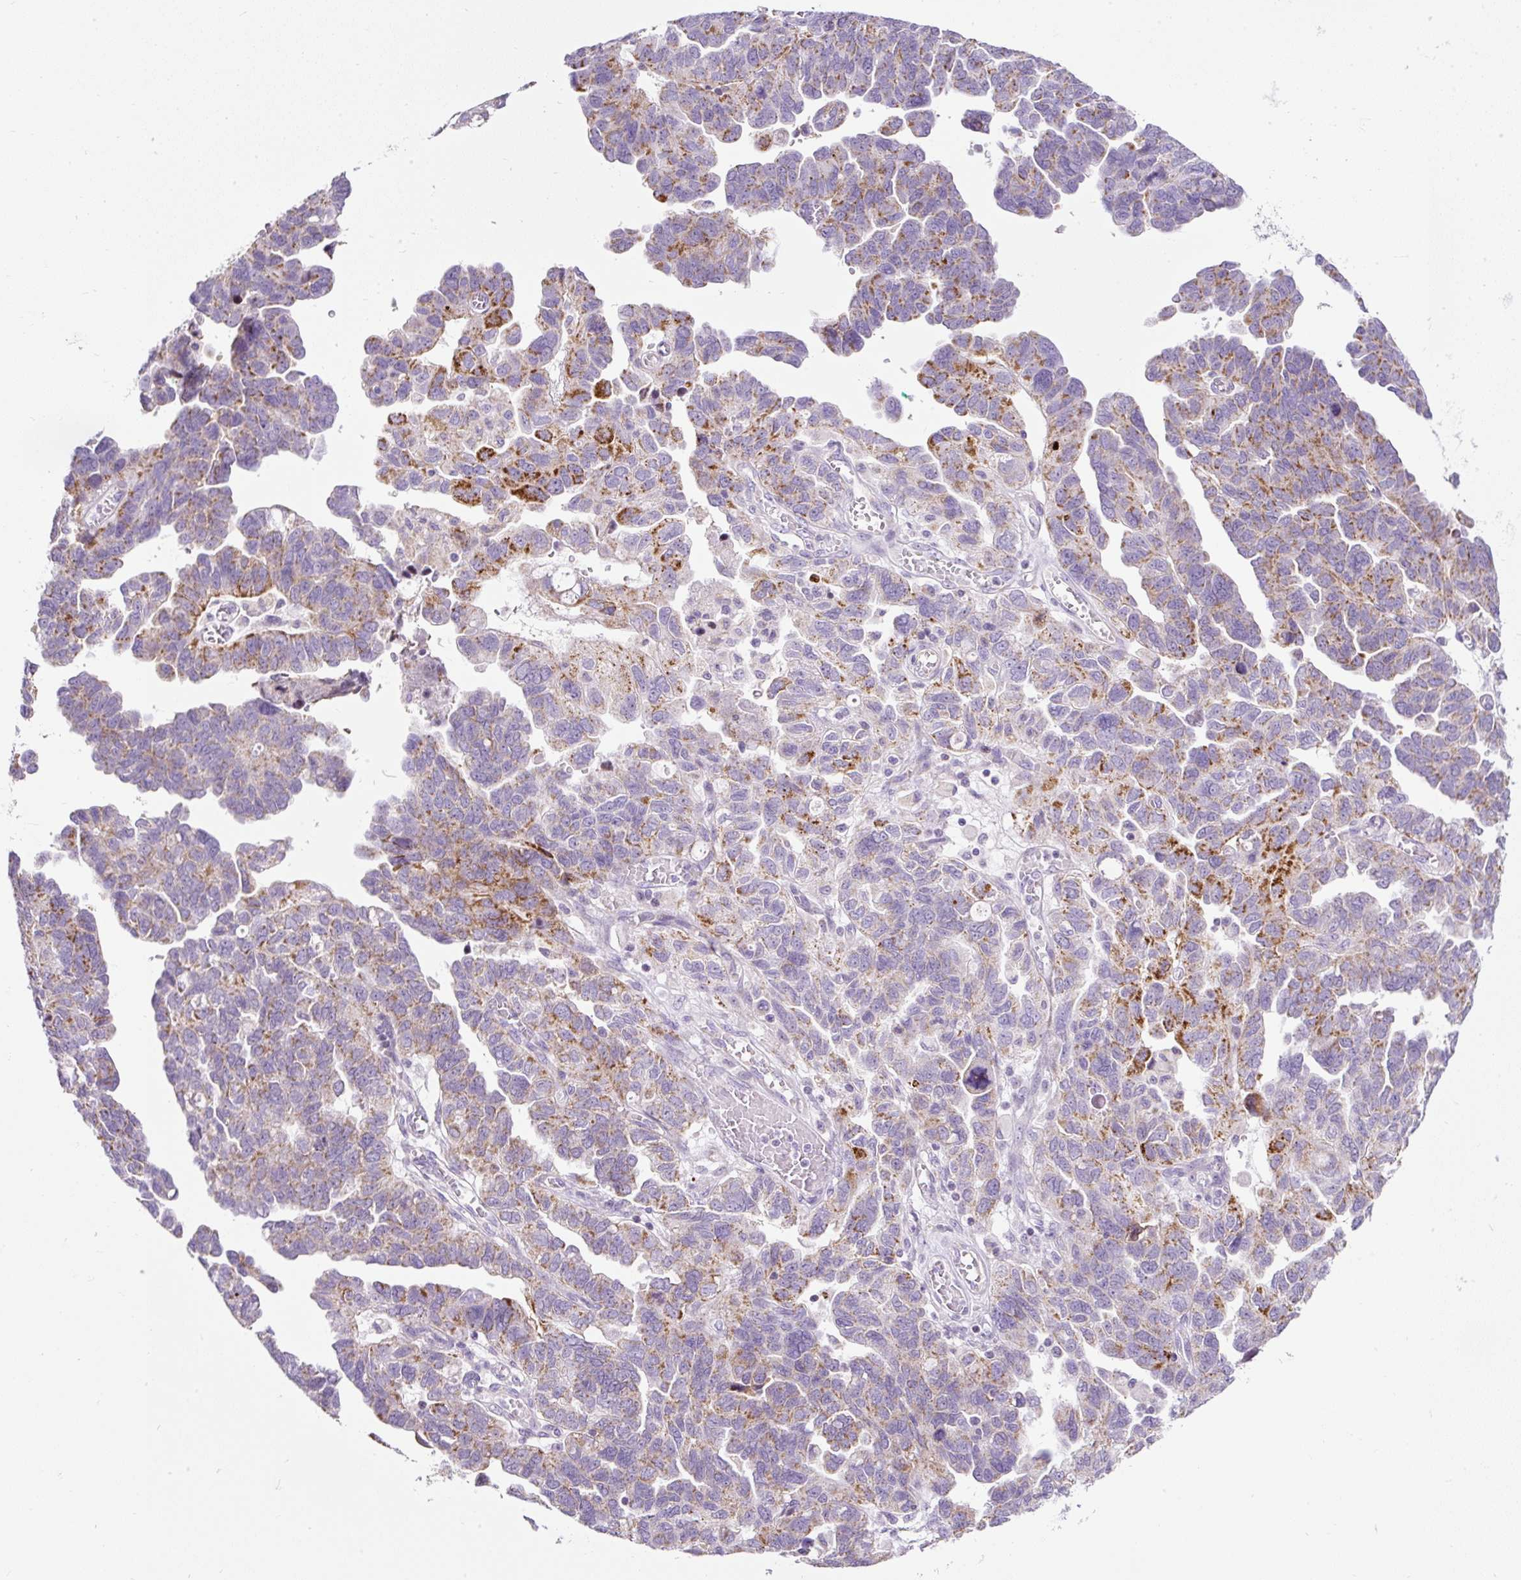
{"staining": {"intensity": "moderate", "quantity": ">75%", "location": "cytoplasmic/membranous"}, "tissue": "ovarian cancer", "cell_type": "Tumor cells", "image_type": "cancer", "snomed": [{"axis": "morphology", "description": "Cystadenocarcinoma, serous, NOS"}, {"axis": "topography", "description": "Ovary"}], "caption": "There is medium levels of moderate cytoplasmic/membranous expression in tumor cells of ovarian serous cystadenocarcinoma, as demonstrated by immunohistochemical staining (brown color).", "gene": "FMC1", "patient": {"sex": "female", "age": 64}}